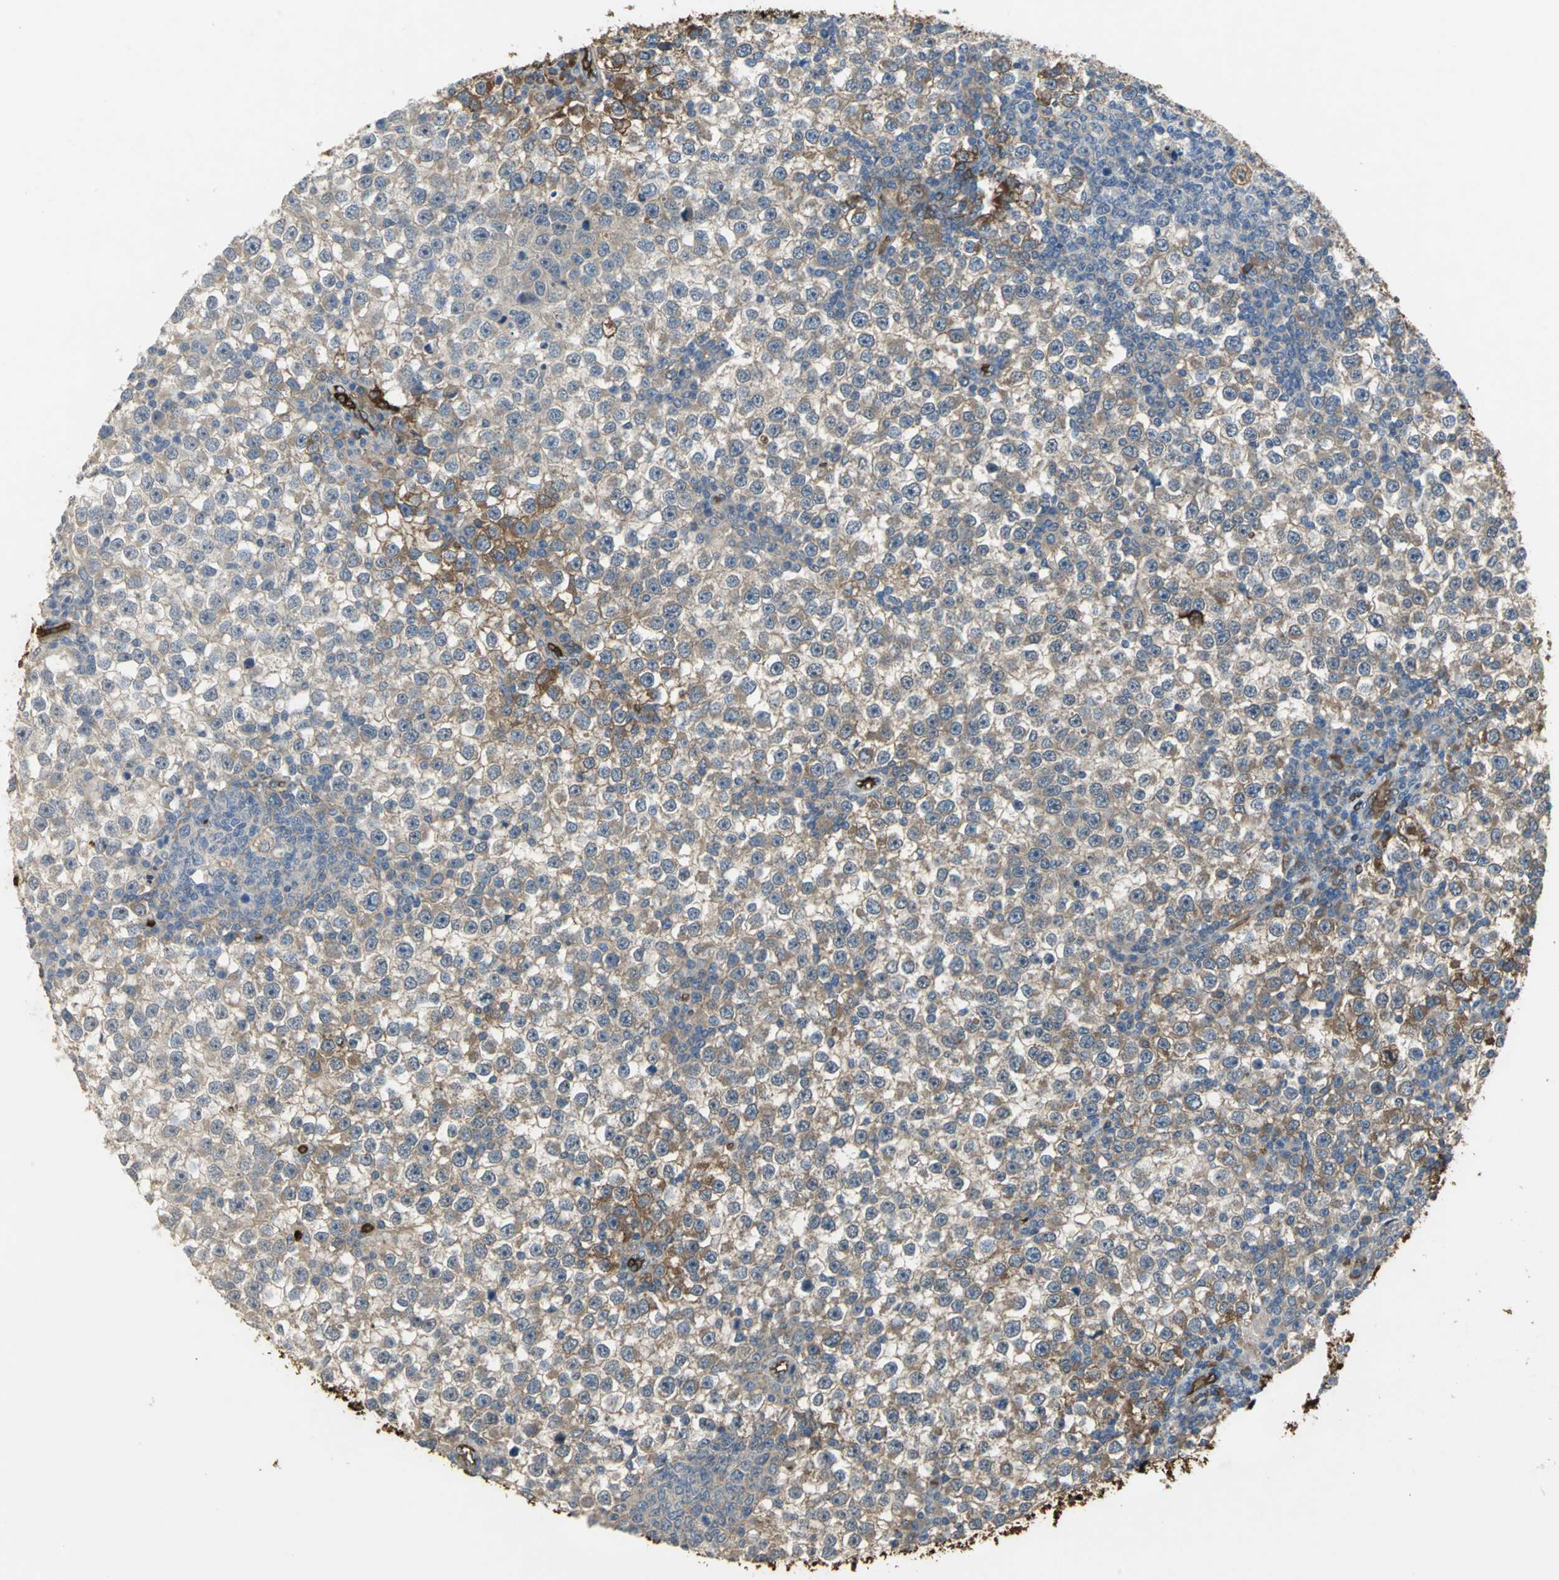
{"staining": {"intensity": "moderate", "quantity": ">75%", "location": "cytoplasmic/membranous"}, "tissue": "testis cancer", "cell_type": "Tumor cells", "image_type": "cancer", "snomed": [{"axis": "morphology", "description": "Seminoma, NOS"}, {"axis": "topography", "description": "Testis"}], "caption": "This histopathology image exhibits testis seminoma stained with immunohistochemistry (IHC) to label a protein in brown. The cytoplasmic/membranous of tumor cells show moderate positivity for the protein. Nuclei are counter-stained blue.", "gene": "TREM1", "patient": {"sex": "male", "age": 65}}